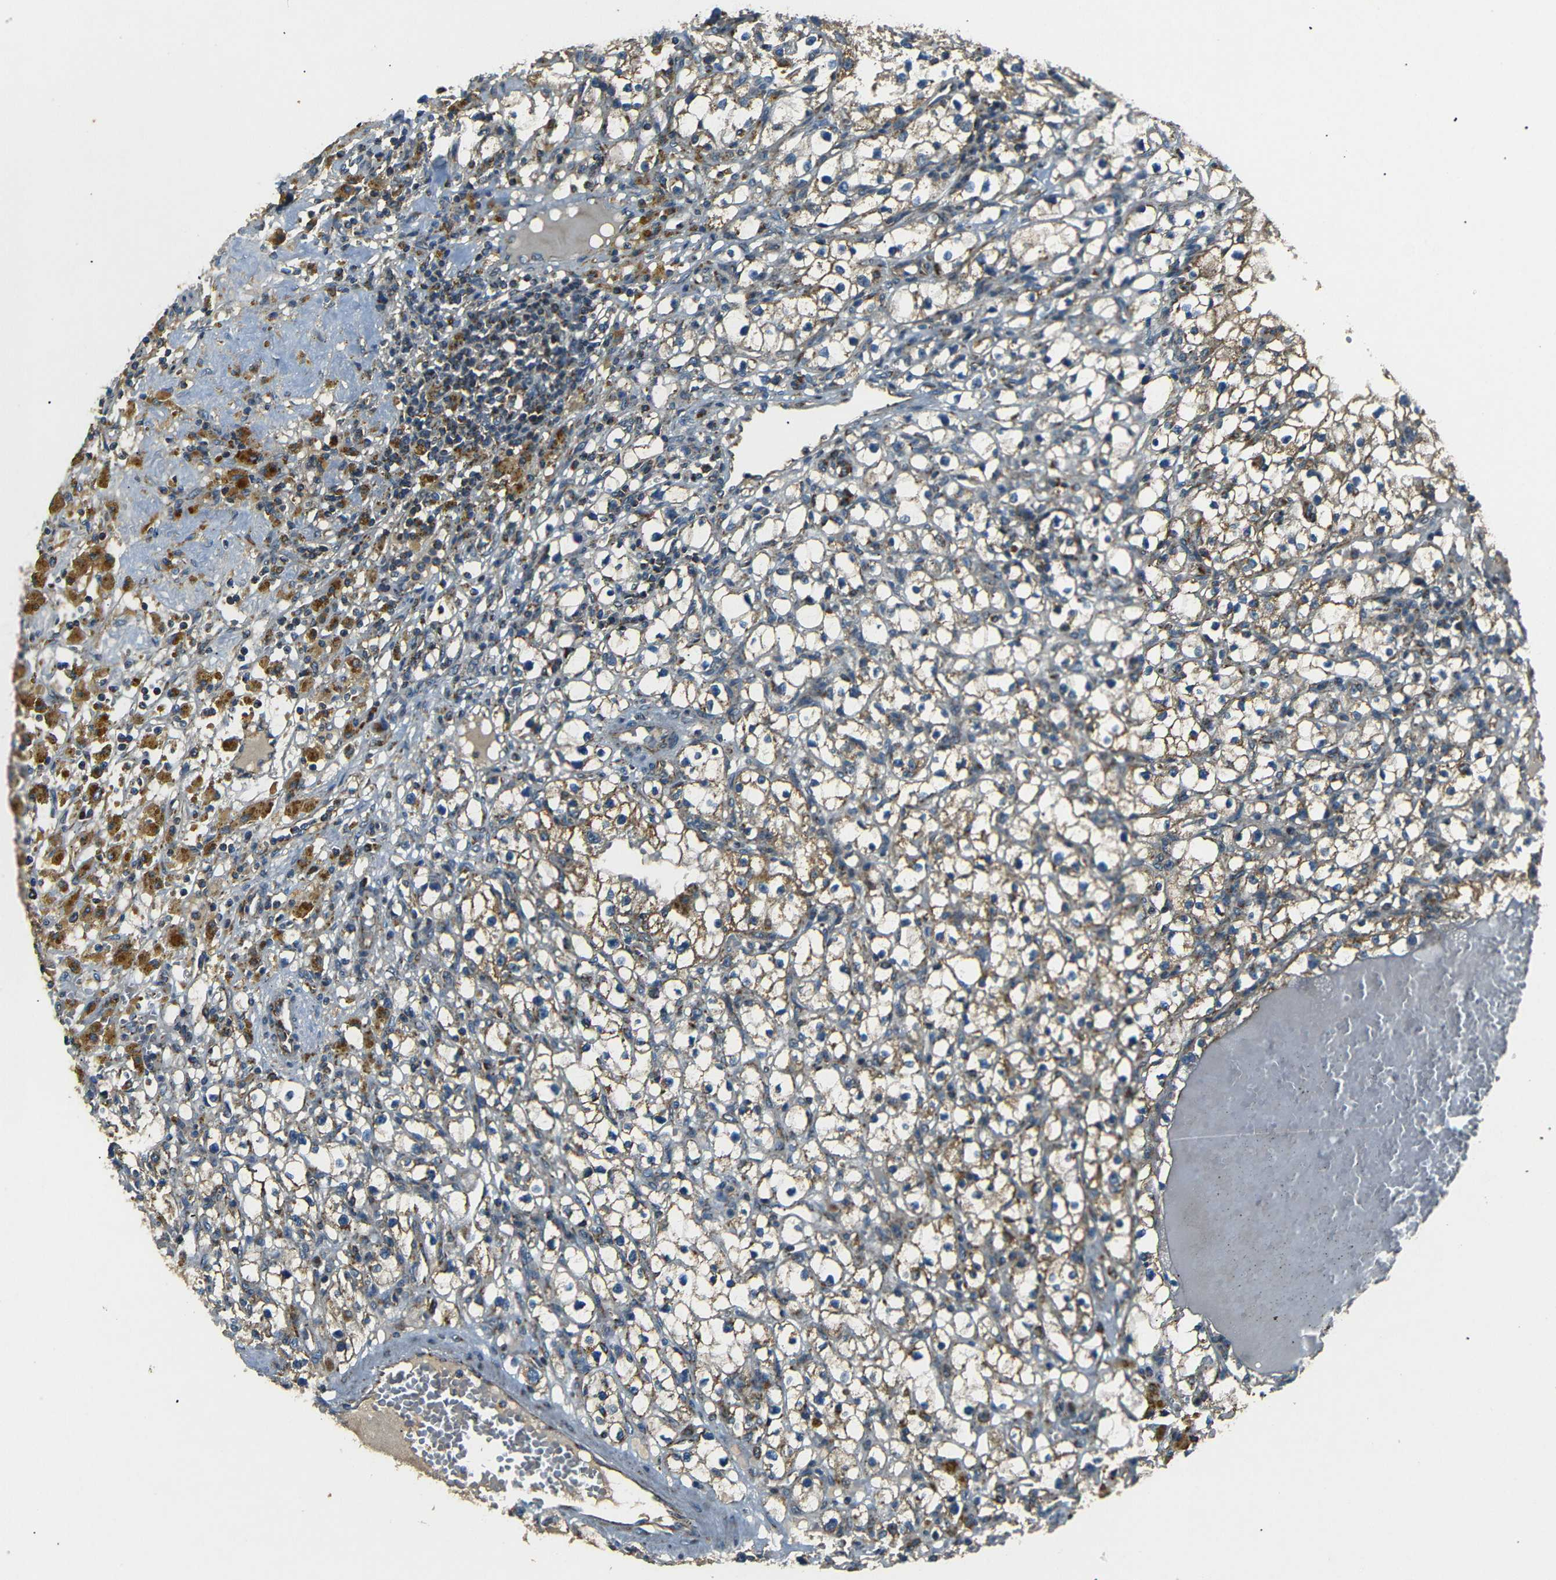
{"staining": {"intensity": "moderate", "quantity": "25%-75%", "location": "cytoplasmic/membranous"}, "tissue": "renal cancer", "cell_type": "Tumor cells", "image_type": "cancer", "snomed": [{"axis": "morphology", "description": "Adenocarcinoma, NOS"}, {"axis": "topography", "description": "Kidney"}], "caption": "Protein analysis of renal cancer tissue demonstrates moderate cytoplasmic/membranous expression in approximately 25%-75% of tumor cells.", "gene": "NETO2", "patient": {"sex": "male", "age": 56}}